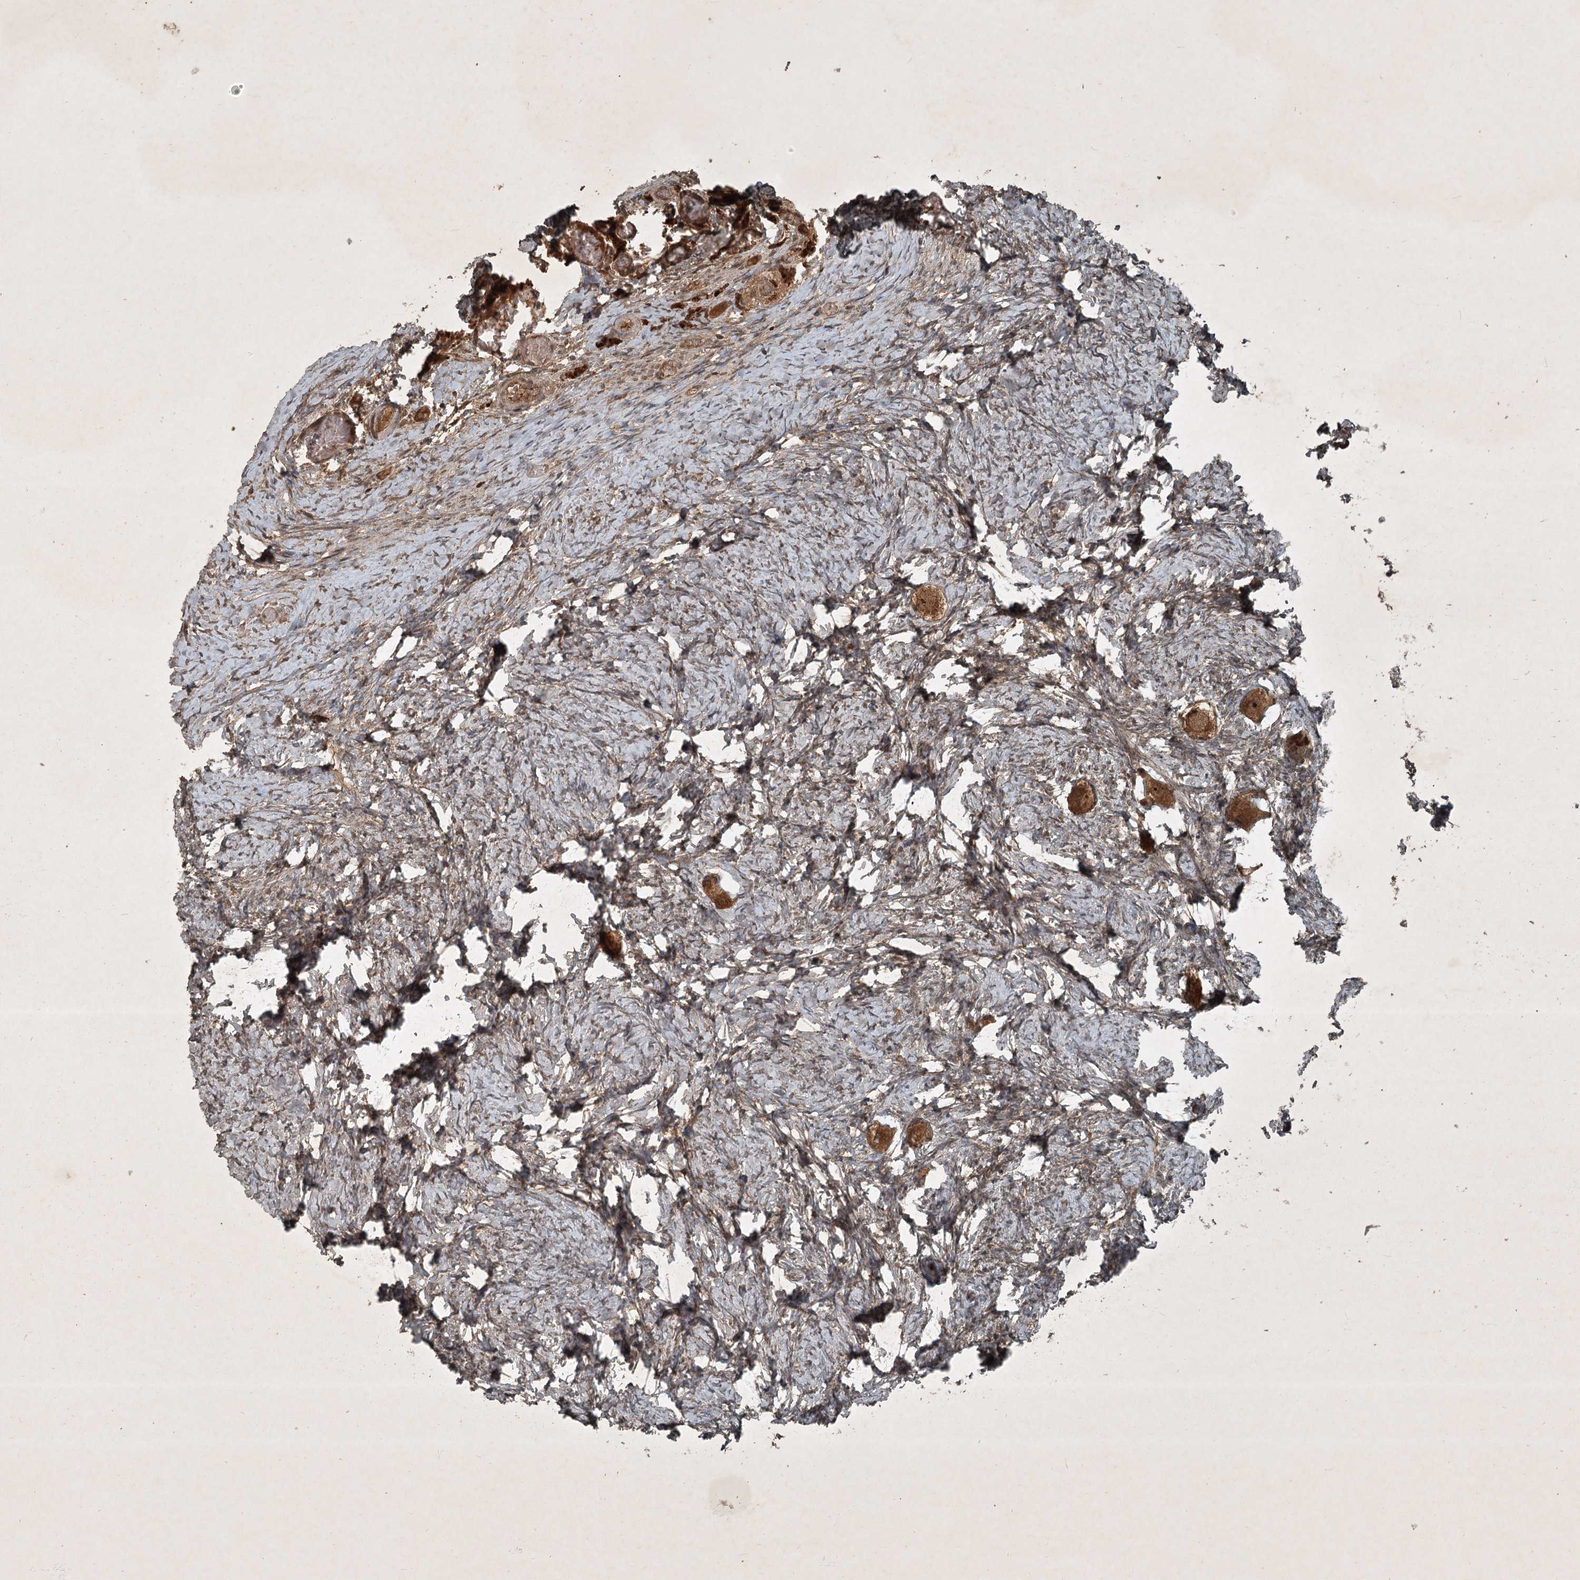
{"staining": {"intensity": "strong", "quantity": ">75%", "location": "cytoplasmic/membranous"}, "tissue": "ovary", "cell_type": "Follicle cells", "image_type": "normal", "snomed": [{"axis": "morphology", "description": "Normal tissue, NOS"}, {"axis": "topography", "description": "Ovary"}], "caption": "Immunohistochemistry (IHC) (DAB (3,3'-diaminobenzidine)) staining of unremarkable ovary reveals strong cytoplasmic/membranous protein staining in approximately >75% of follicle cells.", "gene": "UNC93A", "patient": {"sex": "female", "age": 27}}